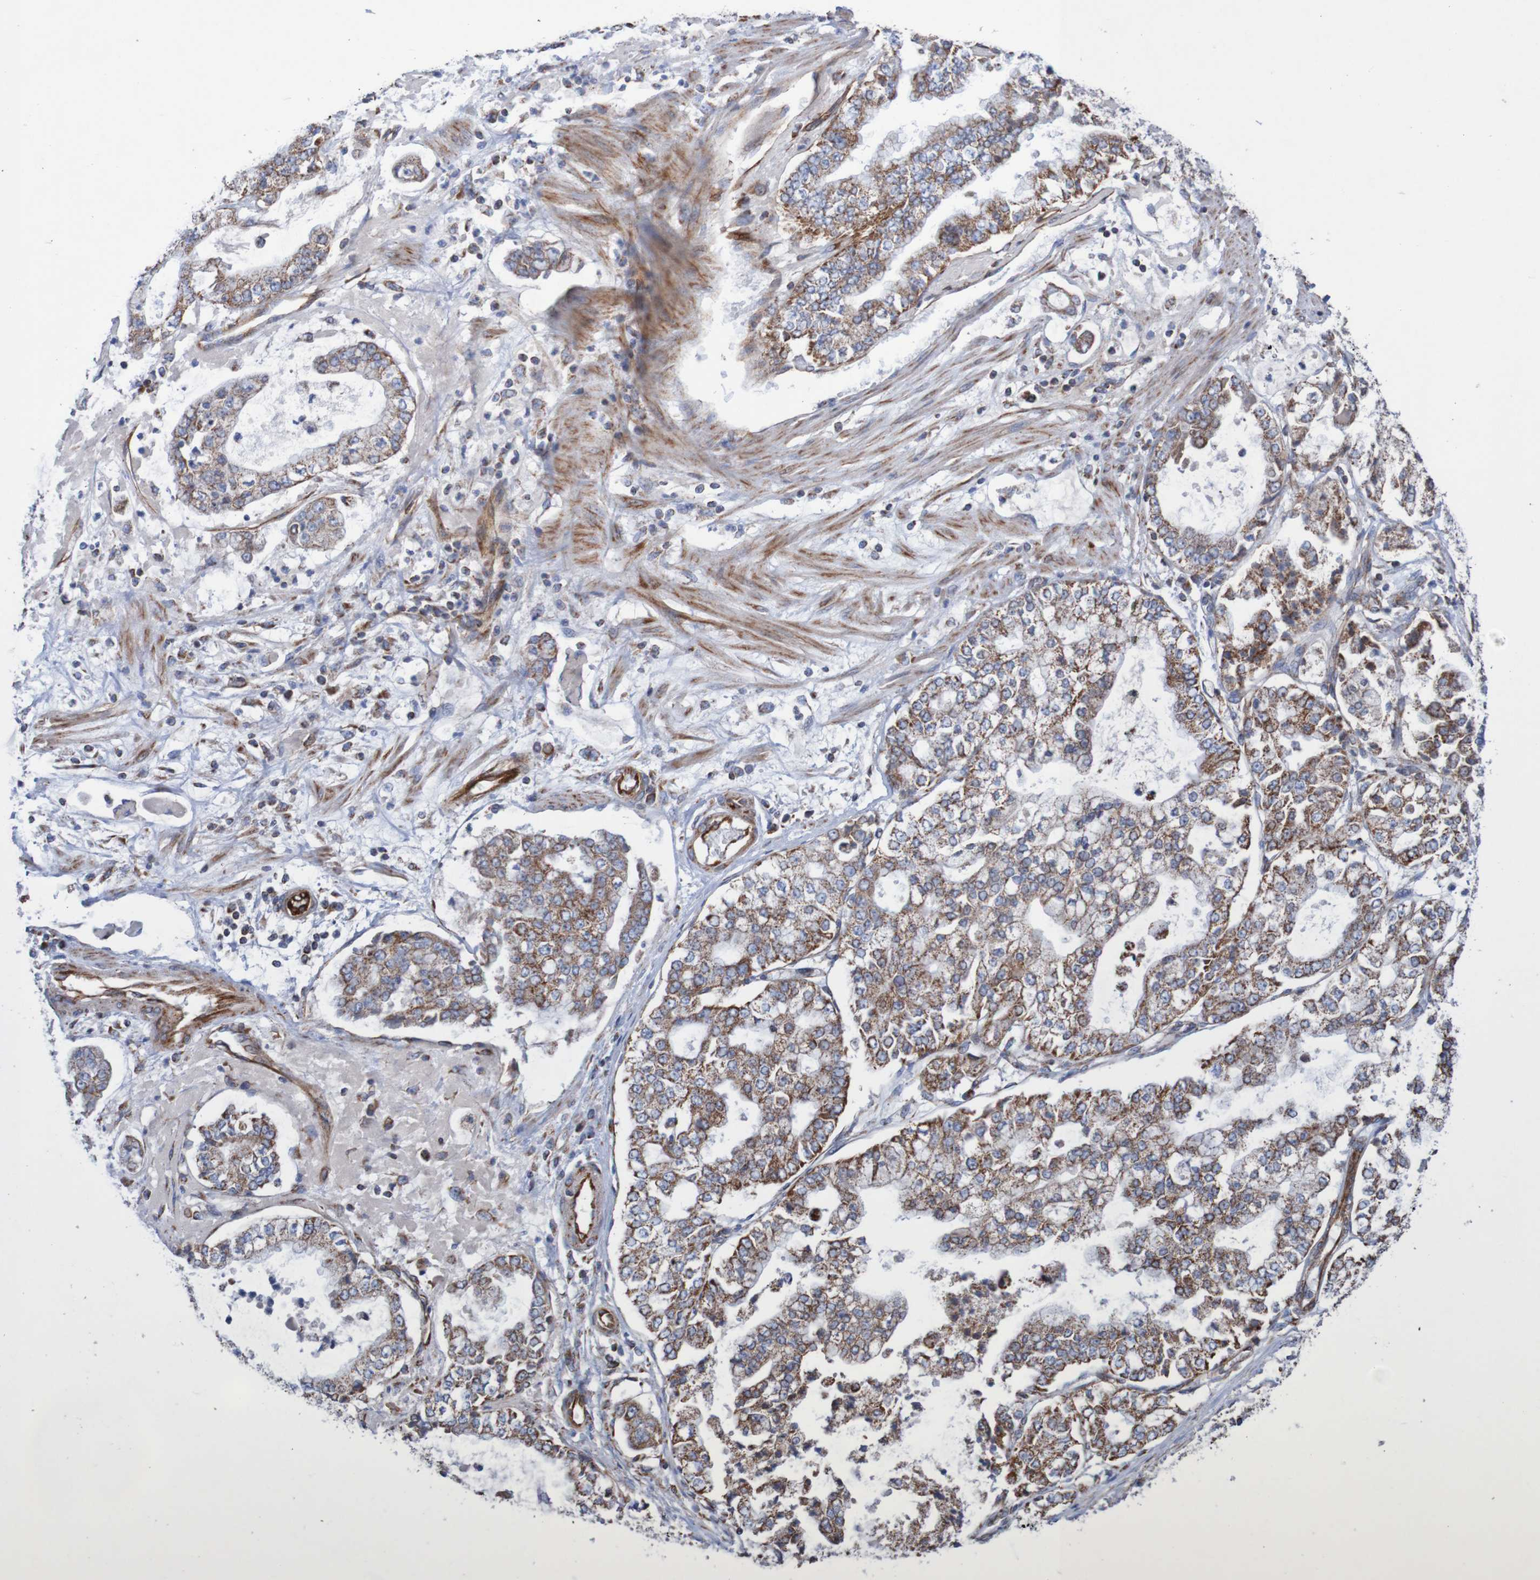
{"staining": {"intensity": "moderate", "quantity": ">75%", "location": "cytoplasmic/membranous"}, "tissue": "stomach cancer", "cell_type": "Tumor cells", "image_type": "cancer", "snomed": [{"axis": "morphology", "description": "Adenocarcinoma, NOS"}, {"axis": "topography", "description": "Stomach"}], "caption": "The histopathology image exhibits staining of stomach adenocarcinoma, revealing moderate cytoplasmic/membranous protein staining (brown color) within tumor cells. (Brightfield microscopy of DAB IHC at high magnification).", "gene": "MMEL1", "patient": {"sex": "male", "age": 76}}